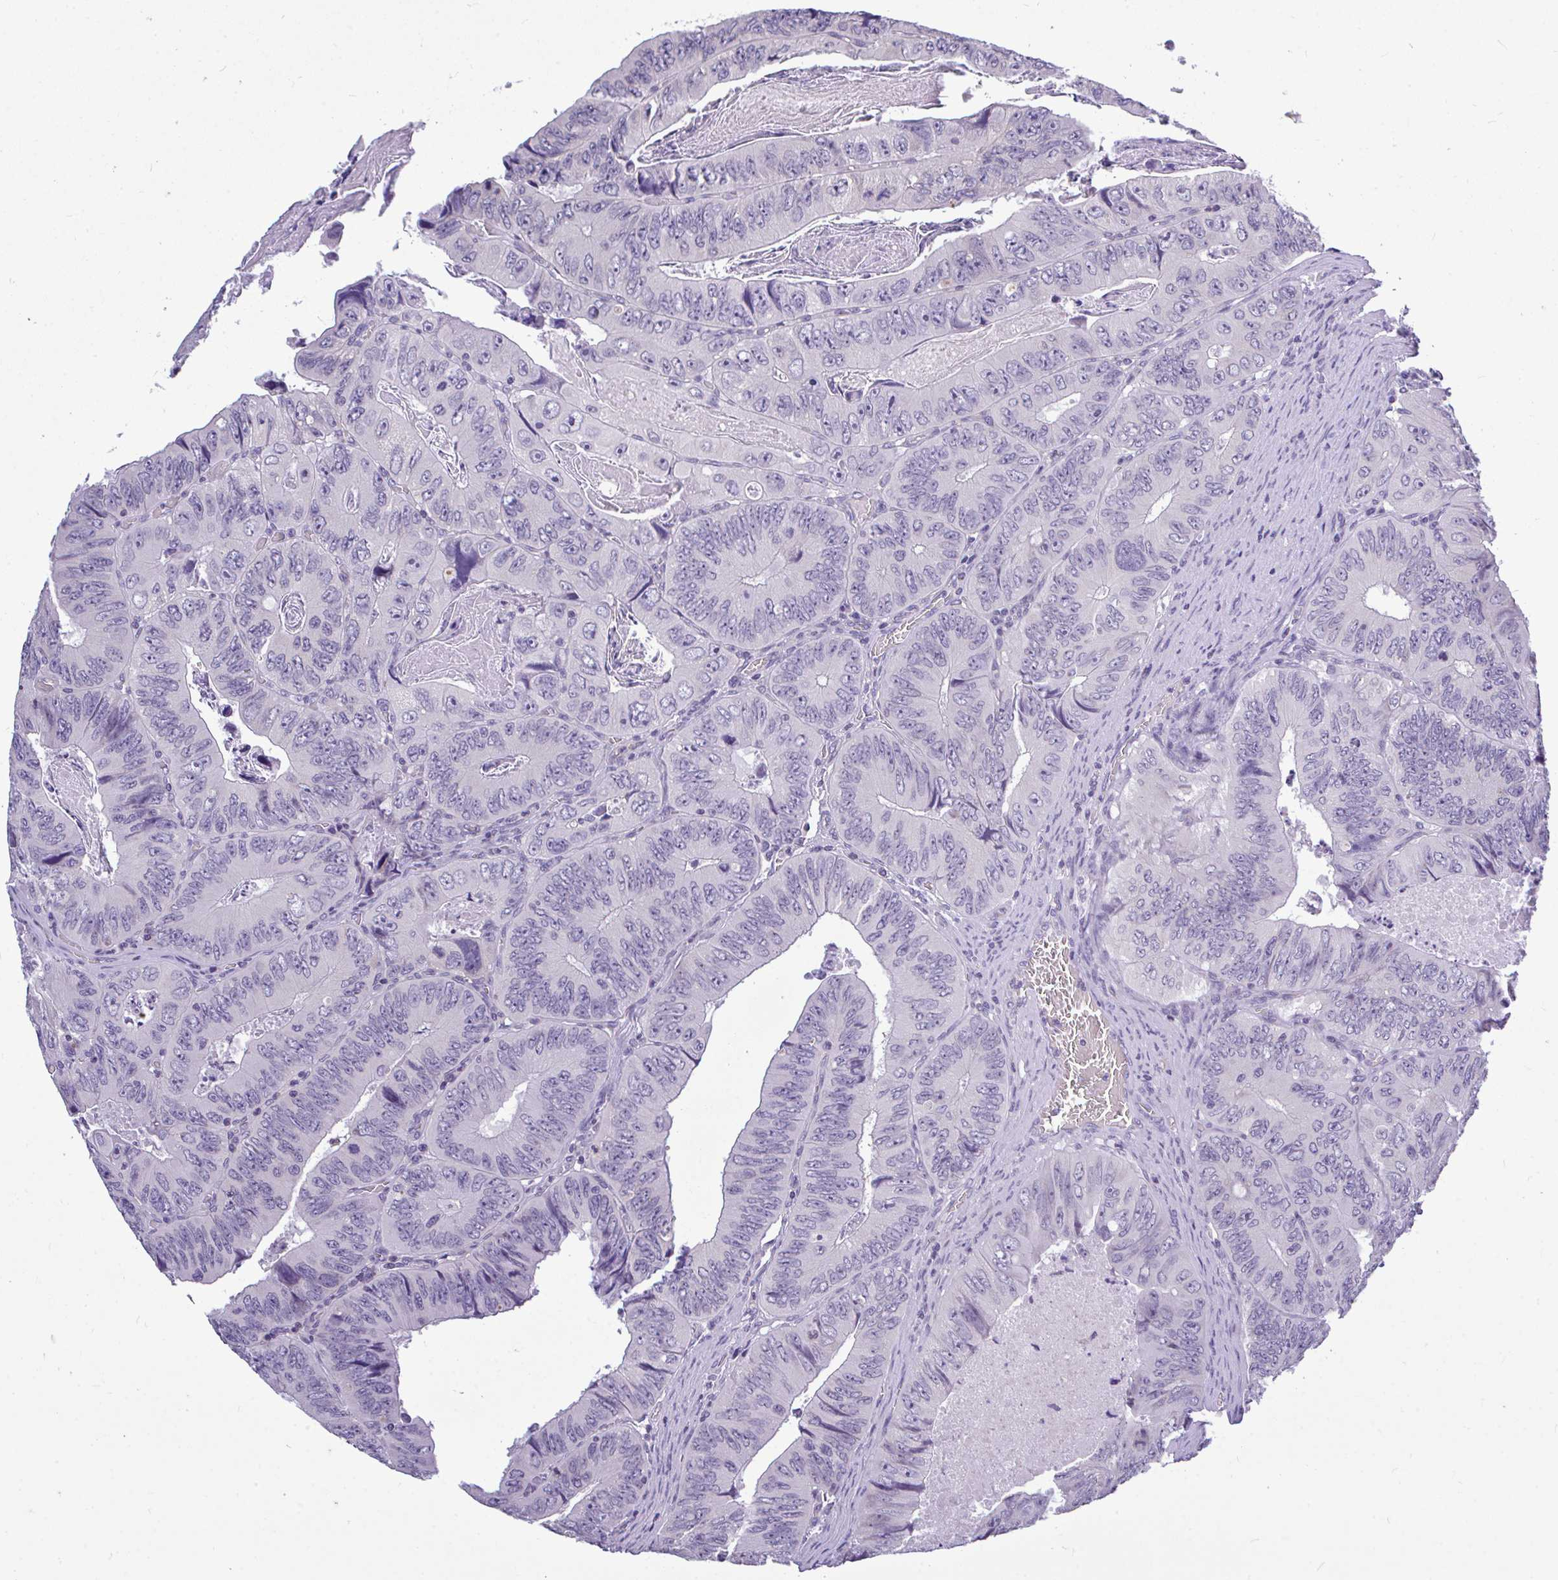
{"staining": {"intensity": "negative", "quantity": "none", "location": "none"}, "tissue": "colorectal cancer", "cell_type": "Tumor cells", "image_type": "cancer", "snomed": [{"axis": "morphology", "description": "Adenocarcinoma, NOS"}, {"axis": "topography", "description": "Colon"}], "caption": "An image of human colorectal cancer is negative for staining in tumor cells. (DAB (3,3'-diaminobenzidine) IHC visualized using brightfield microscopy, high magnification).", "gene": "PIGK", "patient": {"sex": "female", "age": 84}}